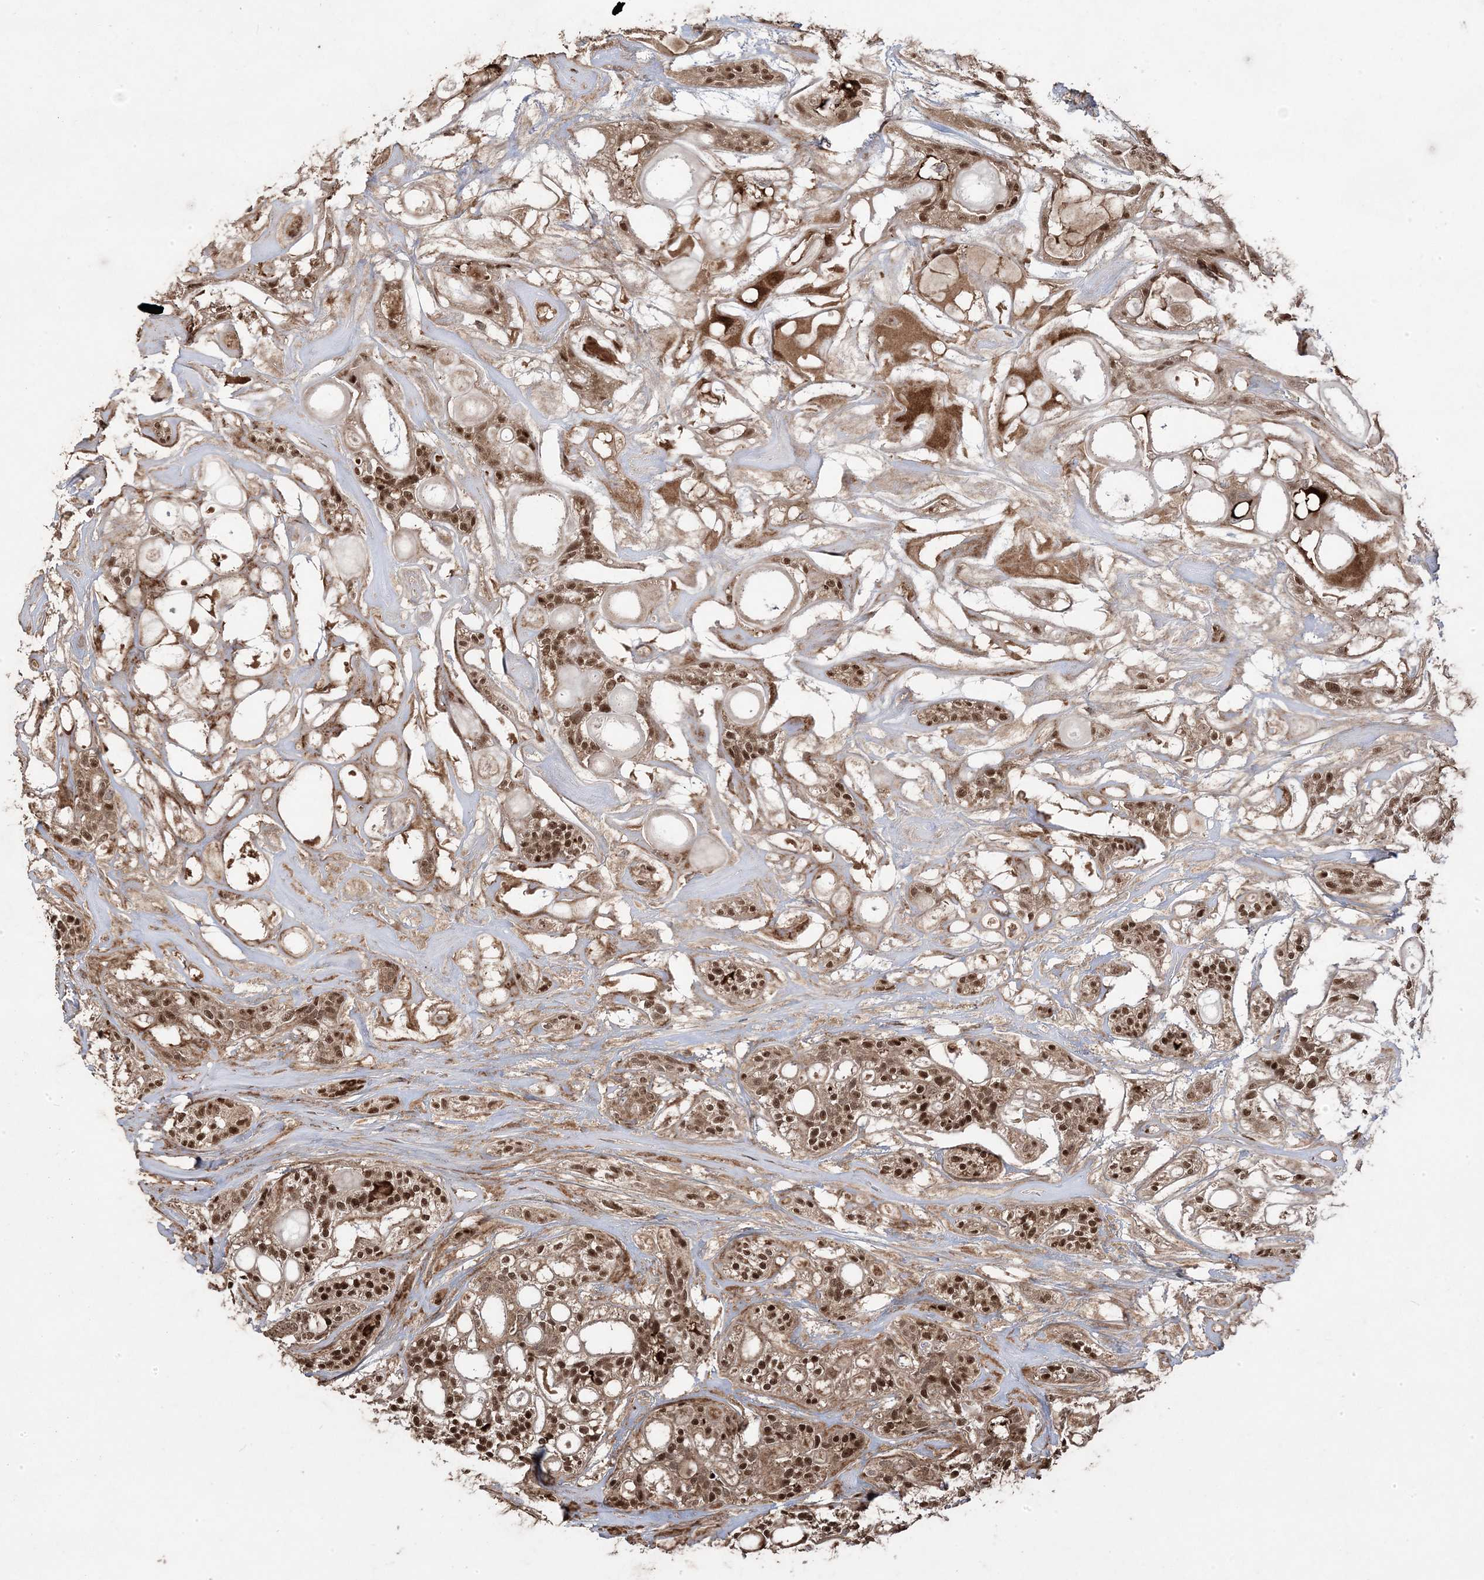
{"staining": {"intensity": "strong", "quantity": ">75%", "location": "cytoplasmic/membranous,nuclear"}, "tissue": "head and neck cancer", "cell_type": "Tumor cells", "image_type": "cancer", "snomed": [{"axis": "morphology", "description": "Adenocarcinoma, NOS"}, {"axis": "topography", "description": "Head-Neck"}], "caption": "An image of head and neck adenocarcinoma stained for a protein shows strong cytoplasmic/membranous and nuclear brown staining in tumor cells.", "gene": "PPOX", "patient": {"sex": "male", "age": 66}}